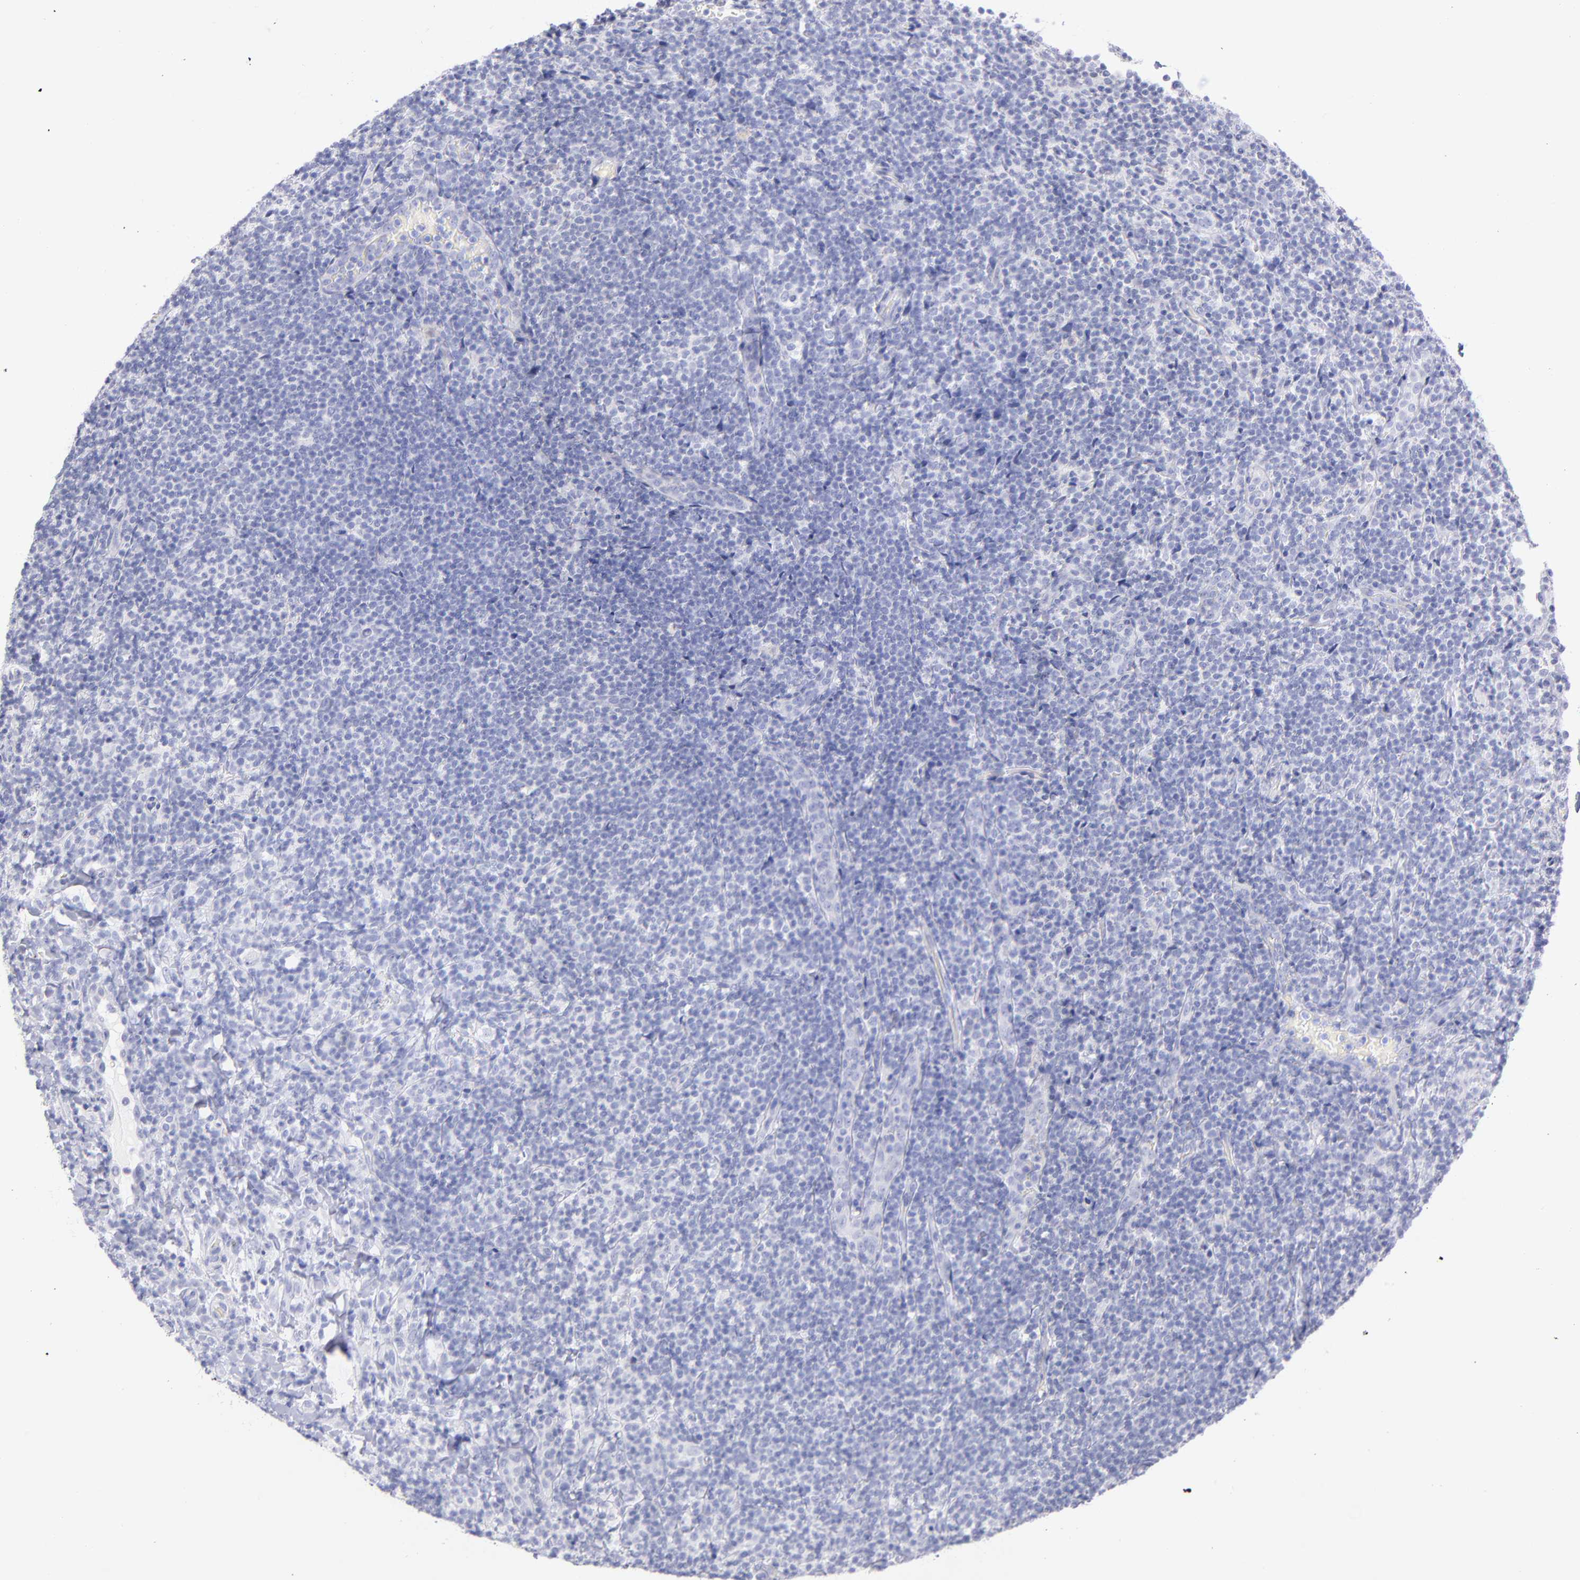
{"staining": {"intensity": "negative", "quantity": "none", "location": "none"}, "tissue": "lymphoma", "cell_type": "Tumor cells", "image_type": "cancer", "snomed": [{"axis": "morphology", "description": "Malignant lymphoma, non-Hodgkin's type, Low grade"}, {"axis": "topography", "description": "Lymph node"}], "caption": "Photomicrograph shows no protein staining in tumor cells of low-grade malignant lymphoma, non-Hodgkin's type tissue.", "gene": "SCGN", "patient": {"sex": "female", "age": 76}}